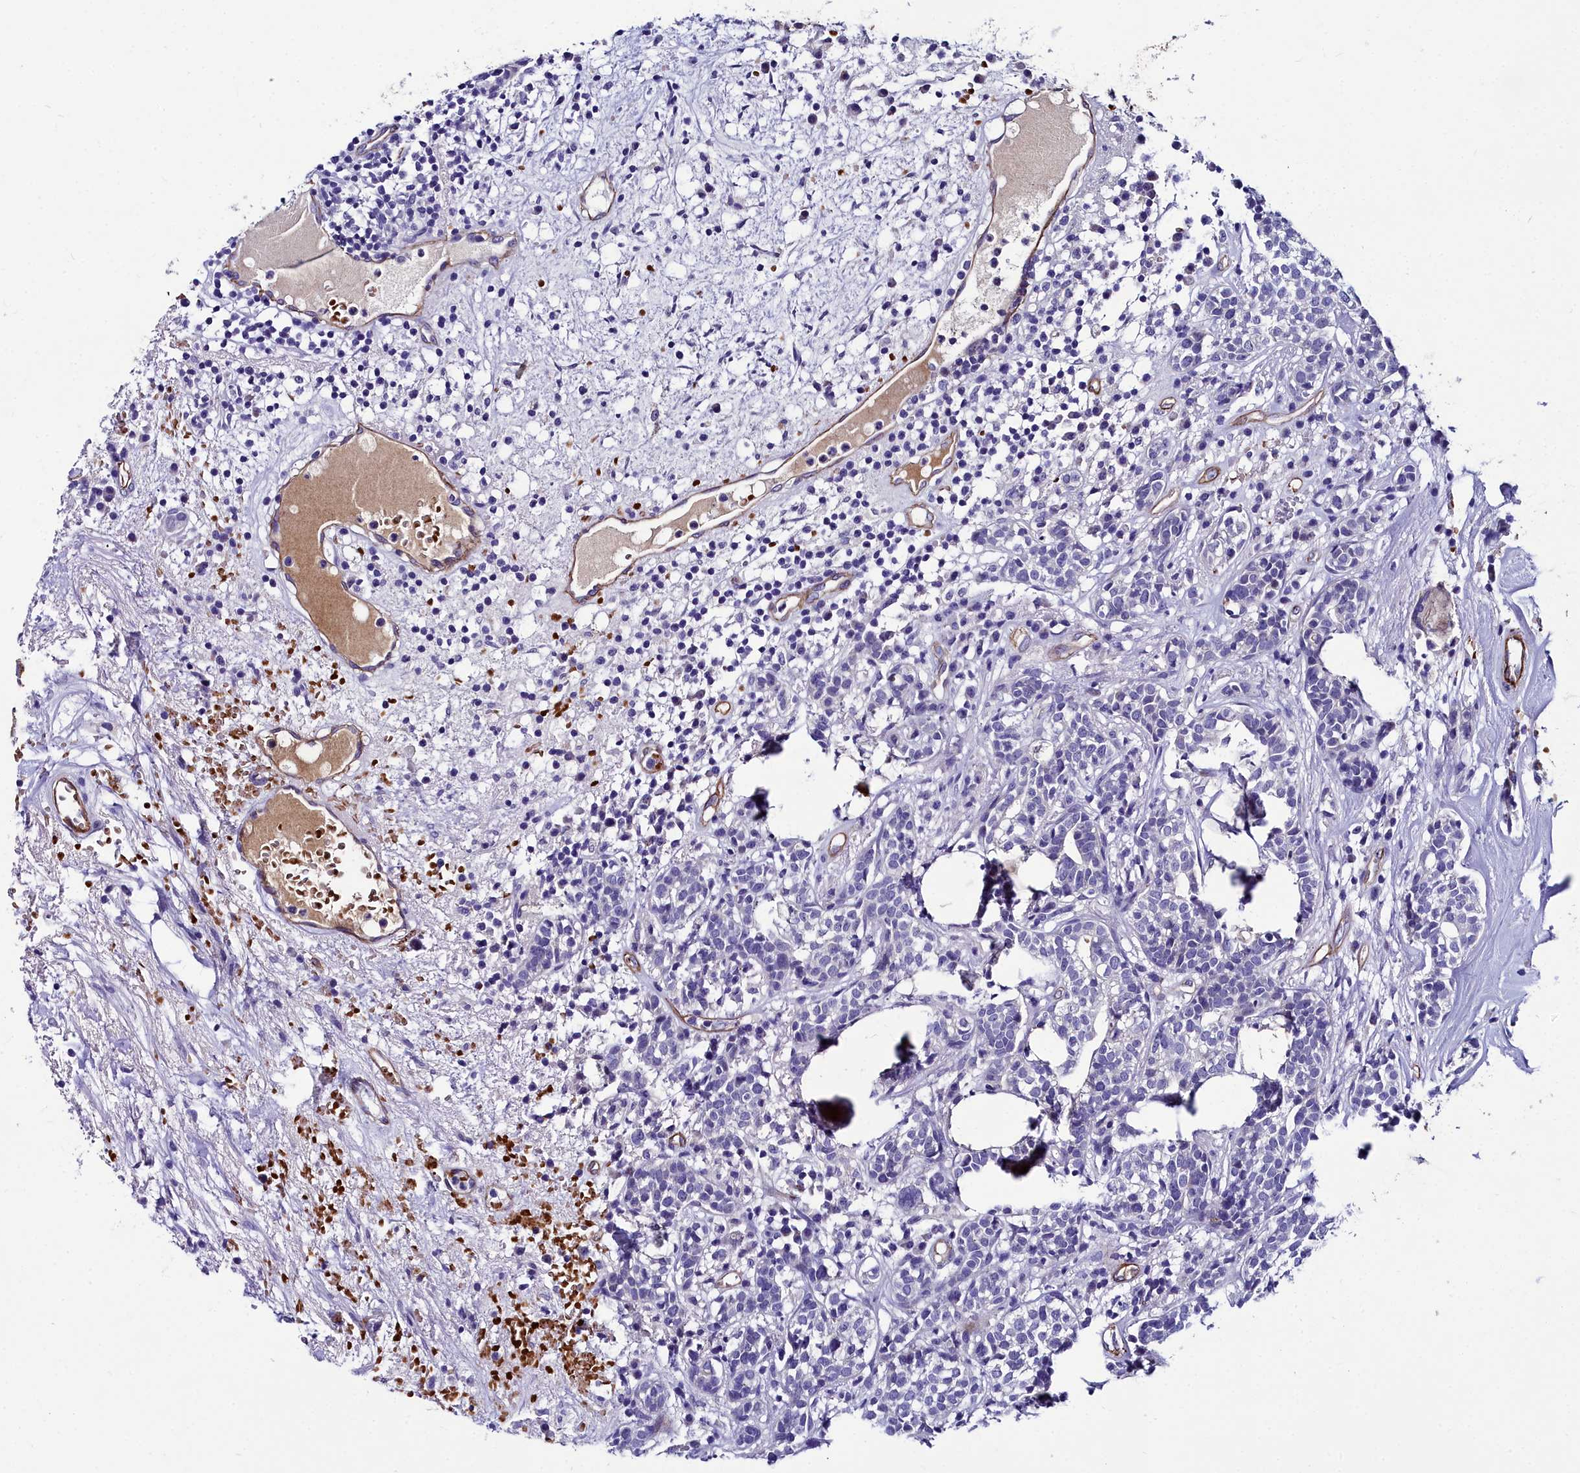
{"staining": {"intensity": "negative", "quantity": "none", "location": "none"}, "tissue": "head and neck cancer", "cell_type": "Tumor cells", "image_type": "cancer", "snomed": [{"axis": "morphology", "description": "Adenocarcinoma, NOS"}, {"axis": "topography", "description": "Salivary gland"}, {"axis": "topography", "description": "Head-Neck"}], "caption": "Head and neck adenocarcinoma stained for a protein using IHC exhibits no expression tumor cells.", "gene": "CYP4F11", "patient": {"sex": "female", "age": 65}}